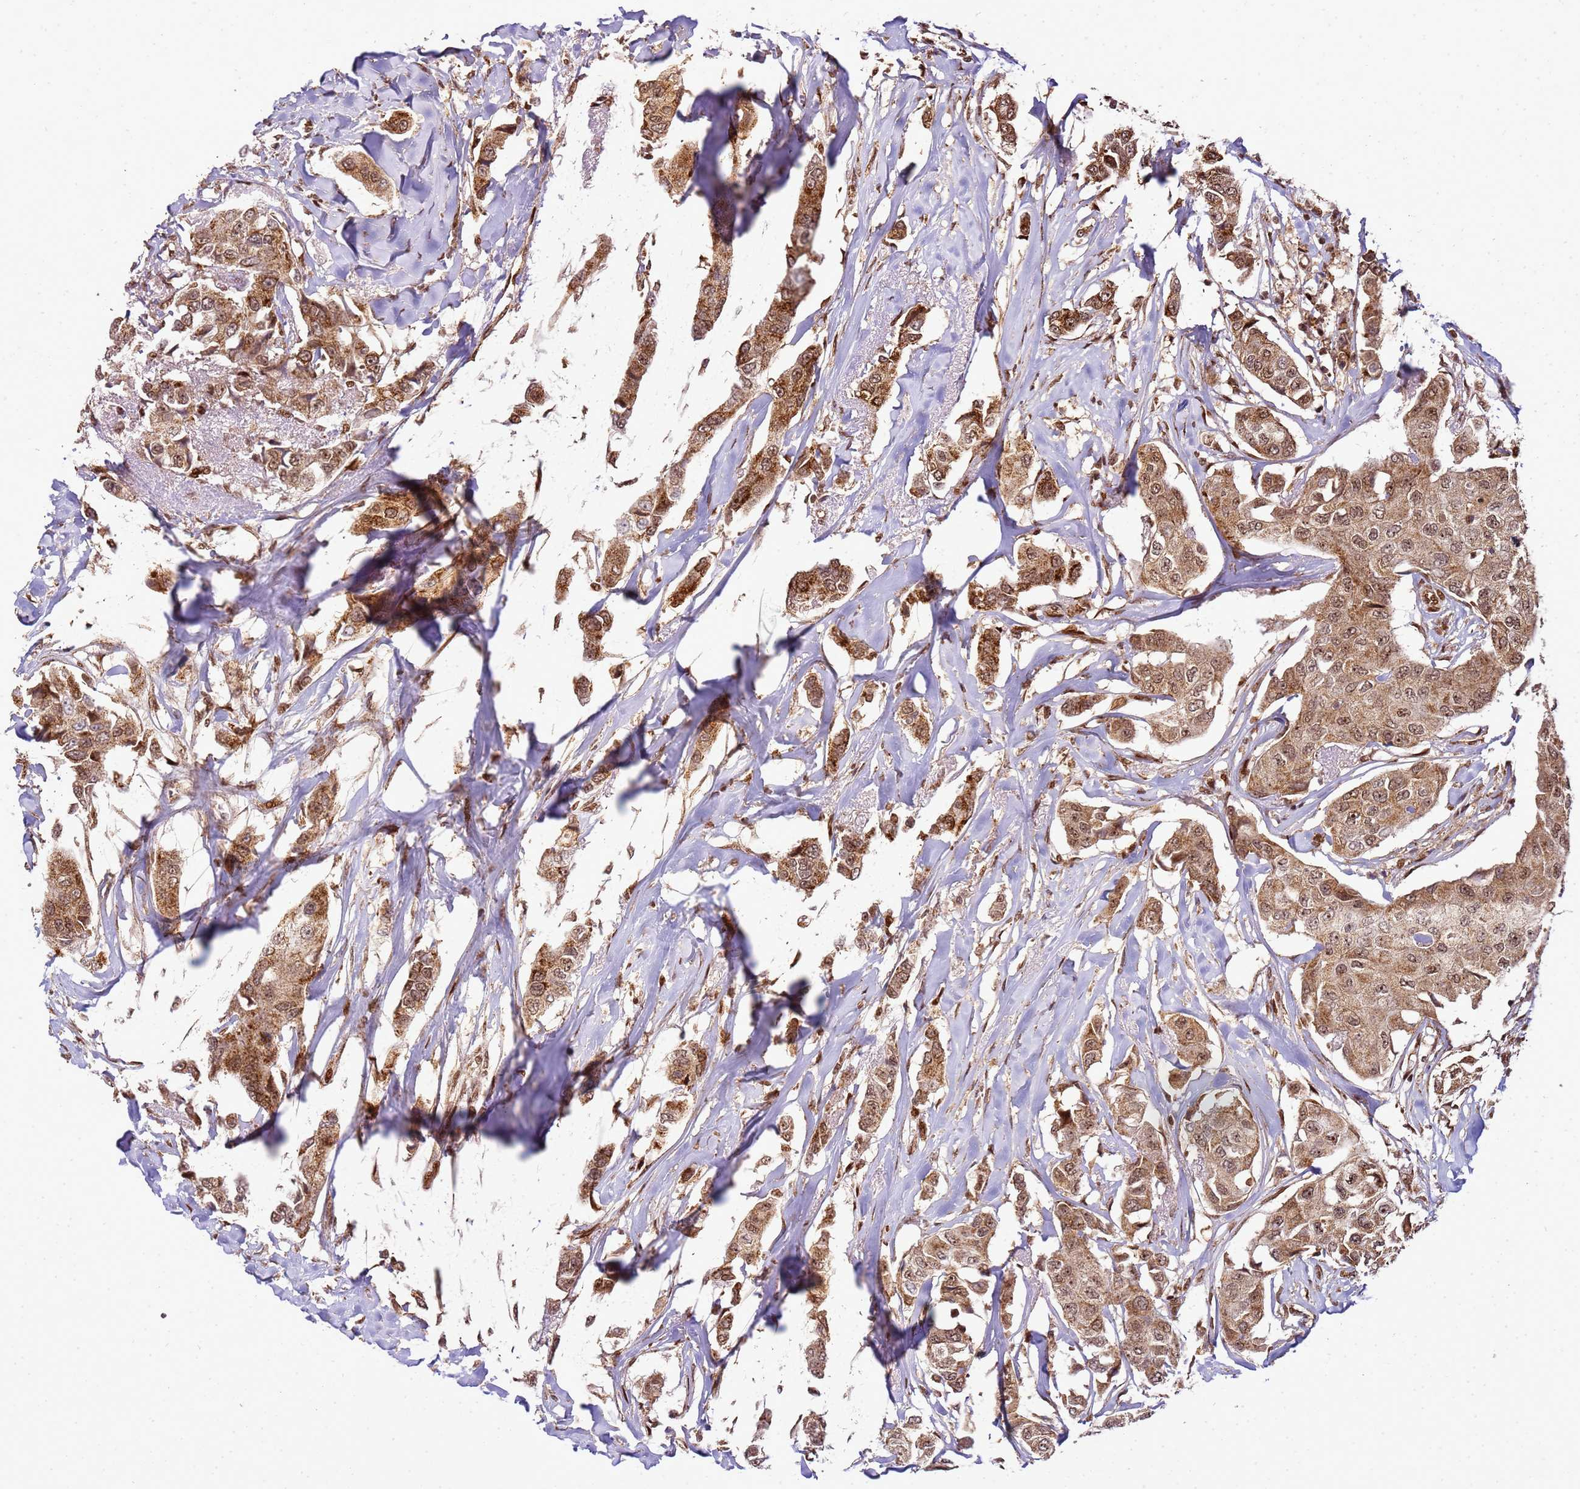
{"staining": {"intensity": "moderate", "quantity": ">75%", "location": "cytoplasmic/membranous,nuclear"}, "tissue": "breast cancer", "cell_type": "Tumor cells", "image_type": "cancer", "snomed": [{"axis": "morphology", "description": "Duct carcinoma"}, {"axis": "topography", "description": "Breast"}], "caption": "About >75% of tumor cells in breast cancer (intraductal carcinoma) demonstrate moderate cytoplasmic/membranous and nuclear protein expression as visualized by brown immunohistochemical staining.", "gene": "PEX14", "patient": {"sex": "female", "age": 80}}